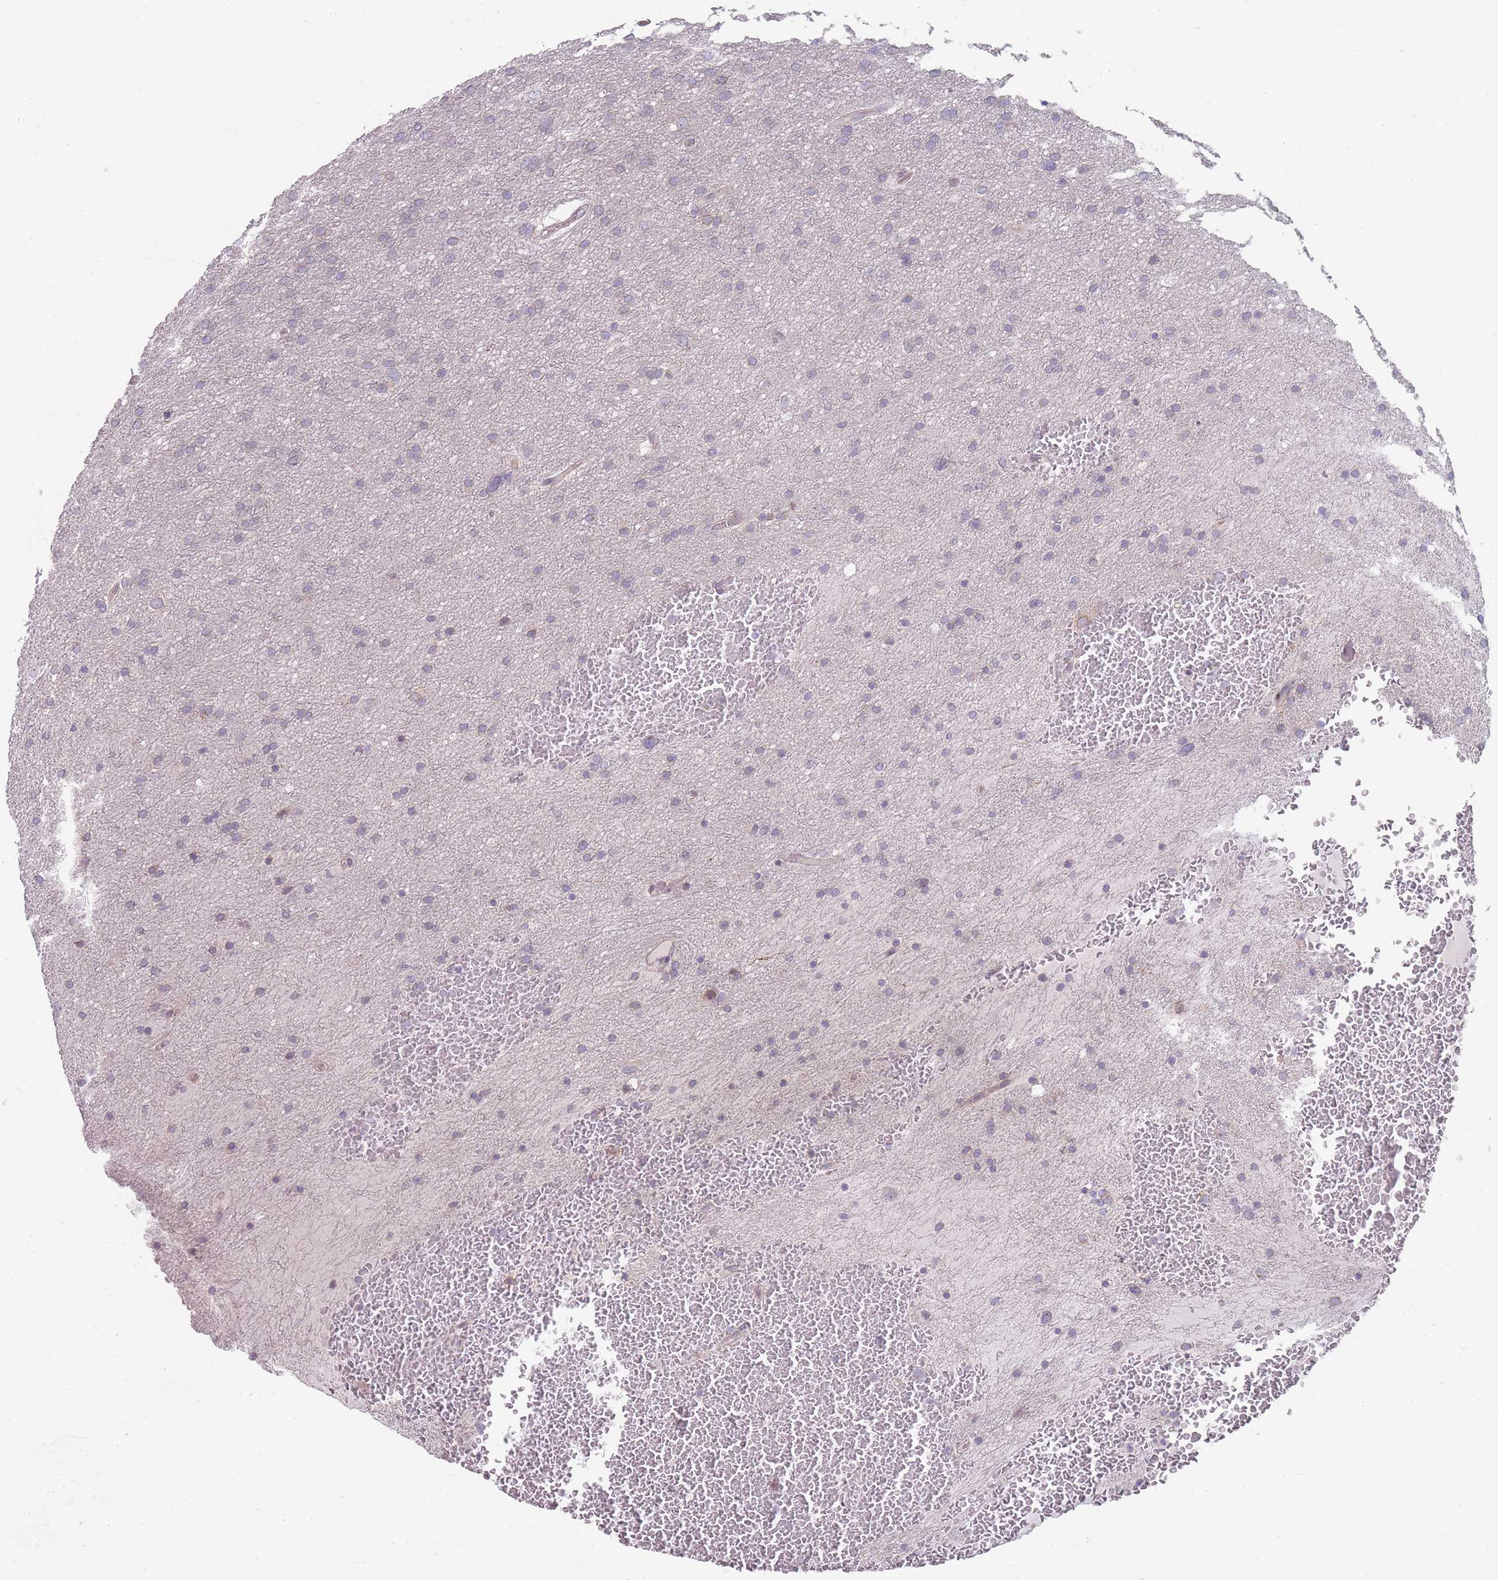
{"staining": {"intensity": "negative", "quantity": "none", "location": "none"}, "tissue": "glioma", "cell_type": "Tumor cells", "image_type": "cancer", "snomed": [{"axis": "morphology", "description": "Glioma, malignant, High grade"}, {"axis": "topography", "description": "Cerebral cortex"}], "caption": "A histopathology image of glioma stained for a protein displays no brown staining in tumor cells. (DAB (3,3'-diaminobenzidine) immunohistochemistry (IHC), high magnification).", "gene": "PCDH12", "patient": {"sex": "female", "age": 36}}